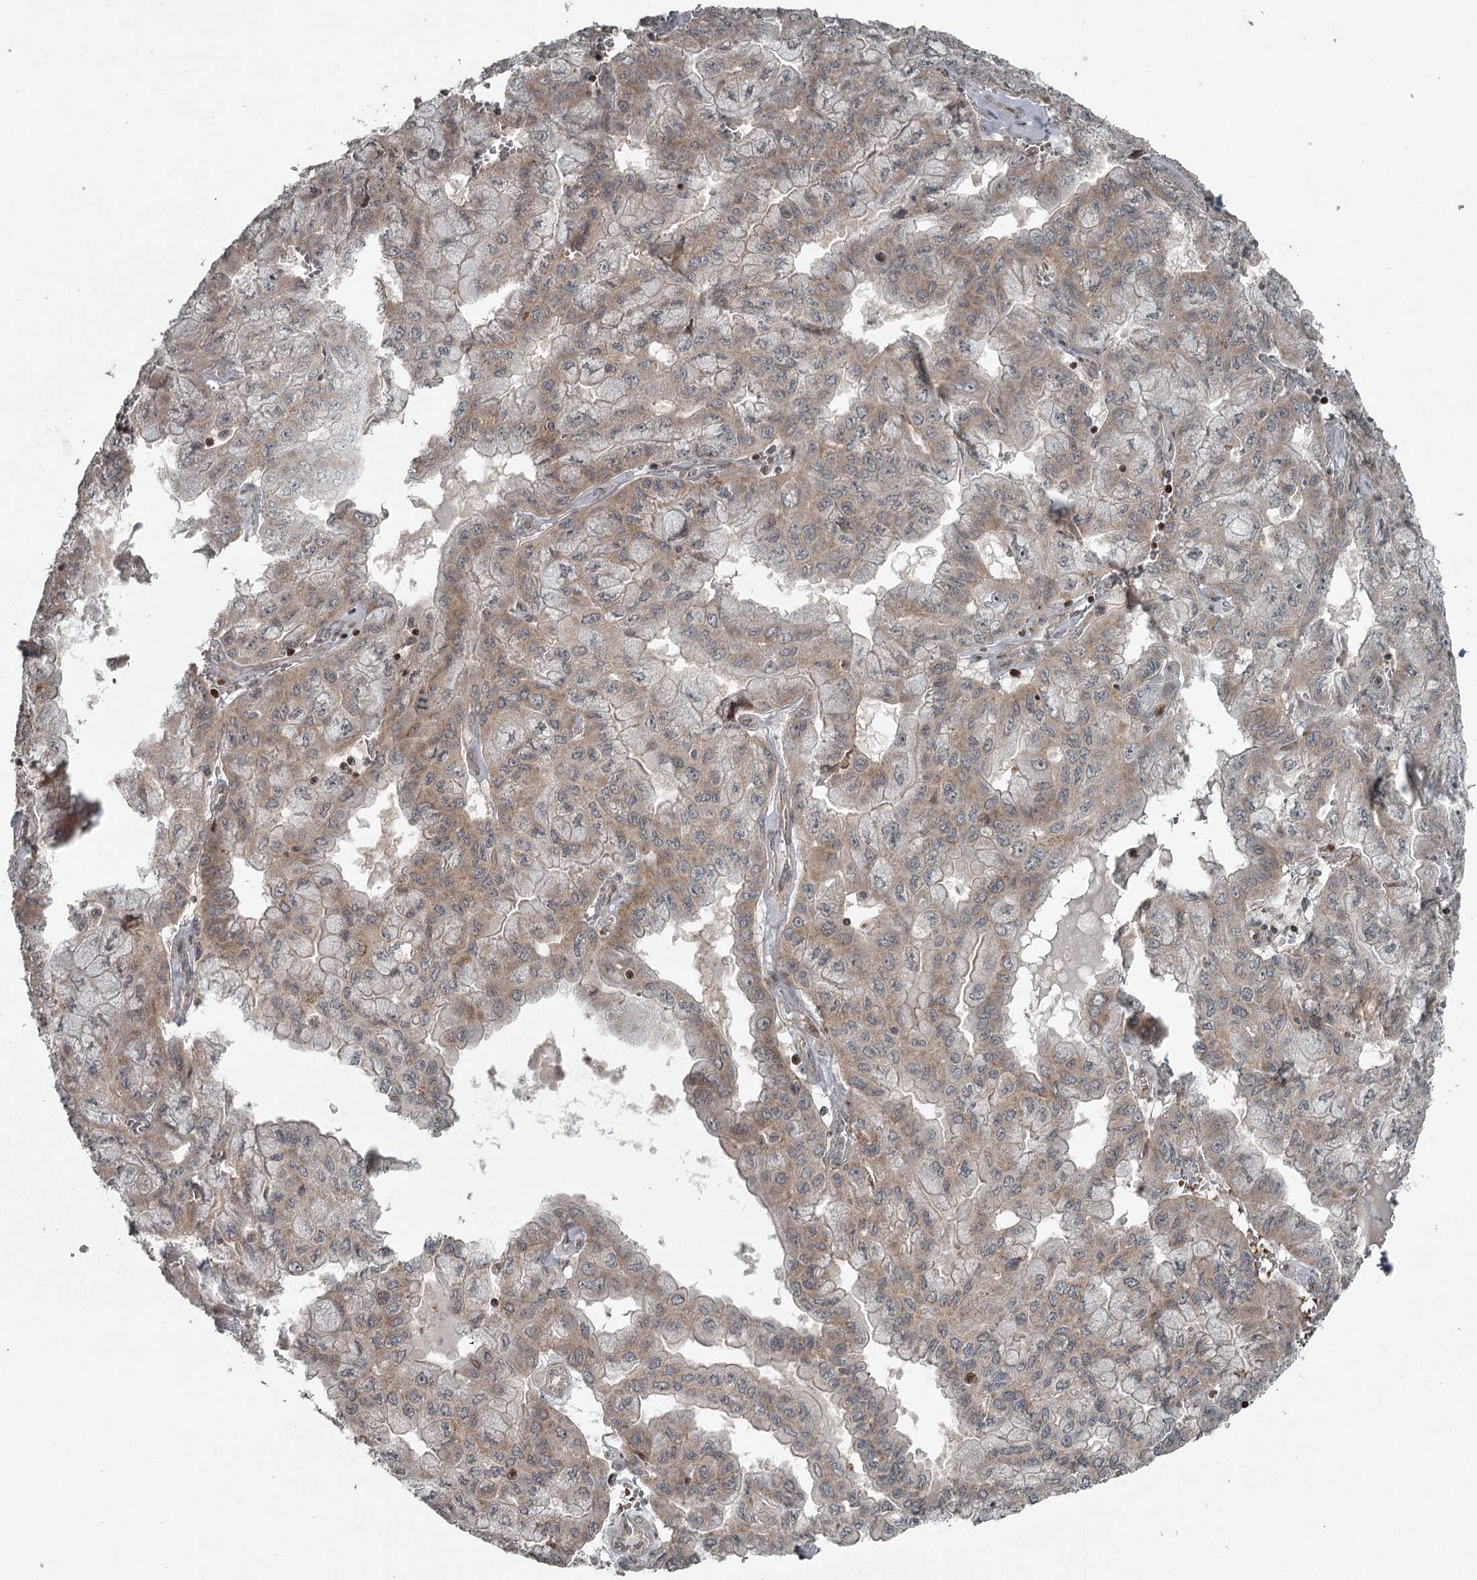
{"staining": {"intensity": "weak", "quantity": ">75%", "location": "cytoplasmic/membranous"}, "tissue": "pancreatic cancer", "cell_type": "Tumor cells", "image_type": "cancer", "snomed": [{"axis": "morphology", "description": "Adenocarcinoma, NOS"}, {"axis": "topography", "description": "Pancreas"}], "caption": "Immunohistochemistry (IHC) photomicrograph of human pancreatic adenocarcinoma stained for a protein (brown), which demonstrates low levels of weak cytoplasmic/membranous positivity in about >75% of tumor cells.", "gene": "RASSF8", "patient": {"sex": "male", "age": 51}}